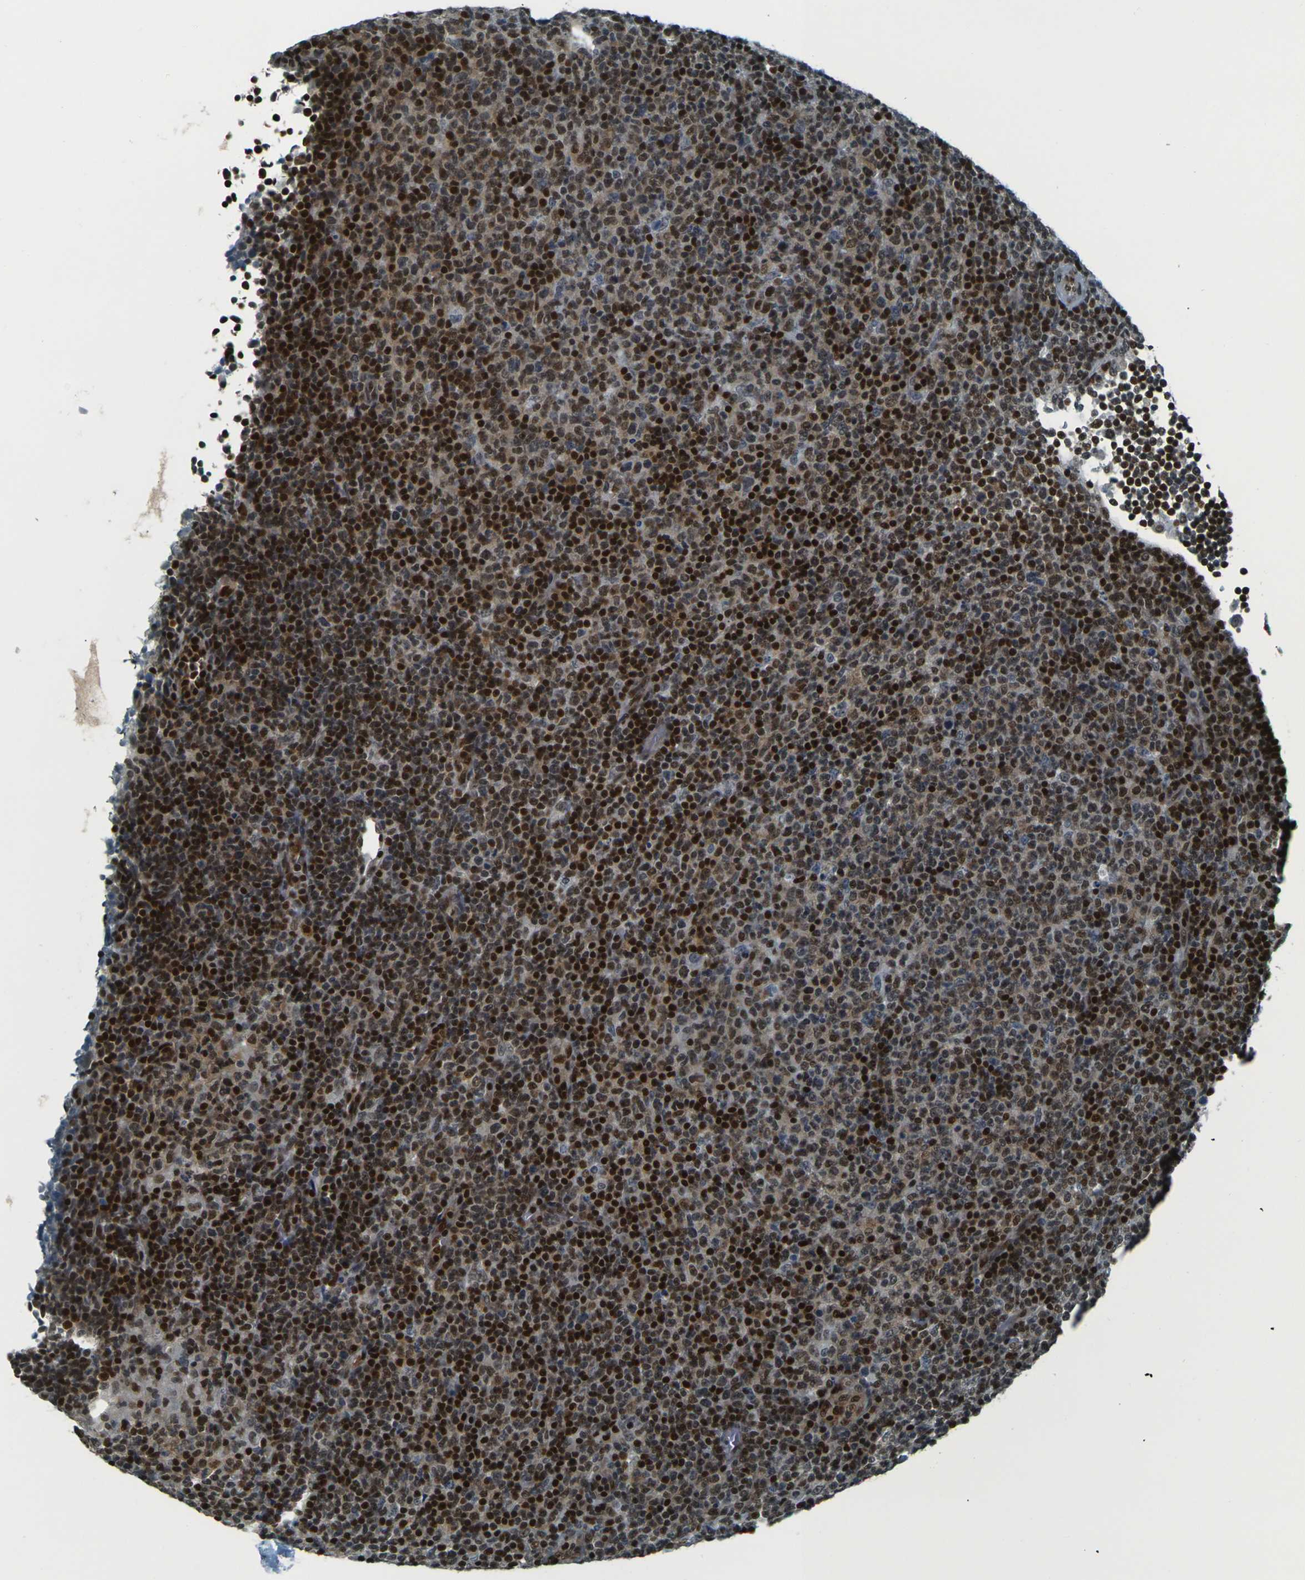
{"staining": {"intensity": "strong", "quantity": ">75%", "location": "nuclear"}, "tissue": "lymphoma", "cell_type": "Tumor cells", "image_type": "cancer", "snomed": [{"axis": "morphology", "description": "Malignant lymphoma, non-Hodgkin's type, Low grade"}, {"axis": "topography", "description": "Lymph node"}], "caption": "This is a micrograph of immunohistochemistry staining of lymphoma, which shows strong positivity in the nuclear of tumor cells.", "gene": "NHEJ1", "patient": {"sex": "male", "age": 70}}